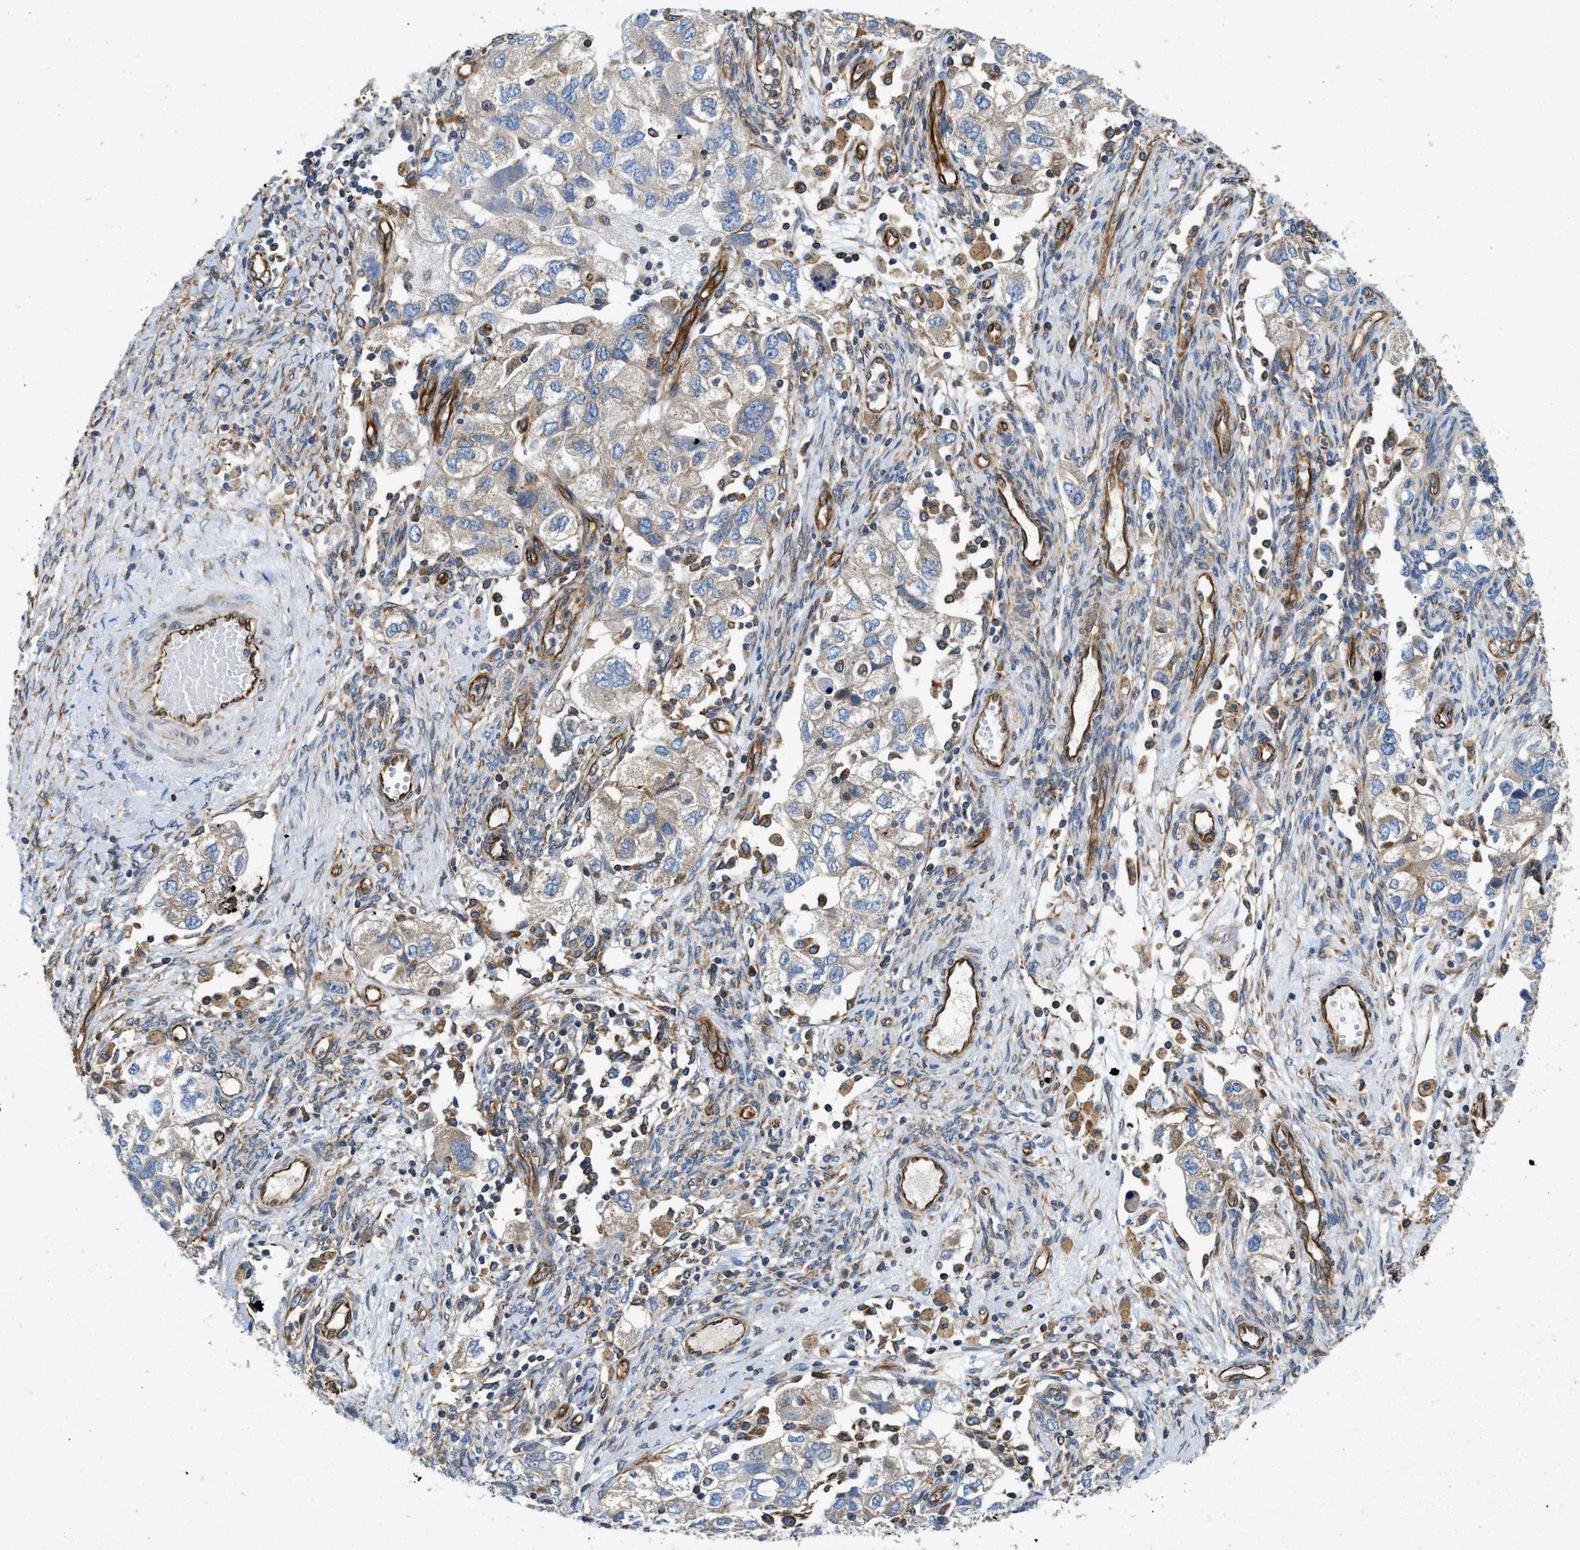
{"staining": {"intensity": "weak", "quantity": "25%-75%", "location": "cytoplasmic/membranous"}, "tissue": "ovarian cancer", "cell_type": "Tumor cells", "image_type": "cancer", "snomed": [{"axis": "morphology", "description": "Carcinoma, NOS"}, {"axis": "morphology", "description": "Cystadenocarcinoma, serous, NOS"}, {"axis": "topography", "description": "Ovary"}], "caption": "Weak cytoplasmic/membranous staining for a protein is appreciated in approximately 25%-75% of tumor cells of ovarian cancer using immunohistochemistry (IHC).", "gene": "HSD17B12", "patient": {"sex": "female", "age": 69}}